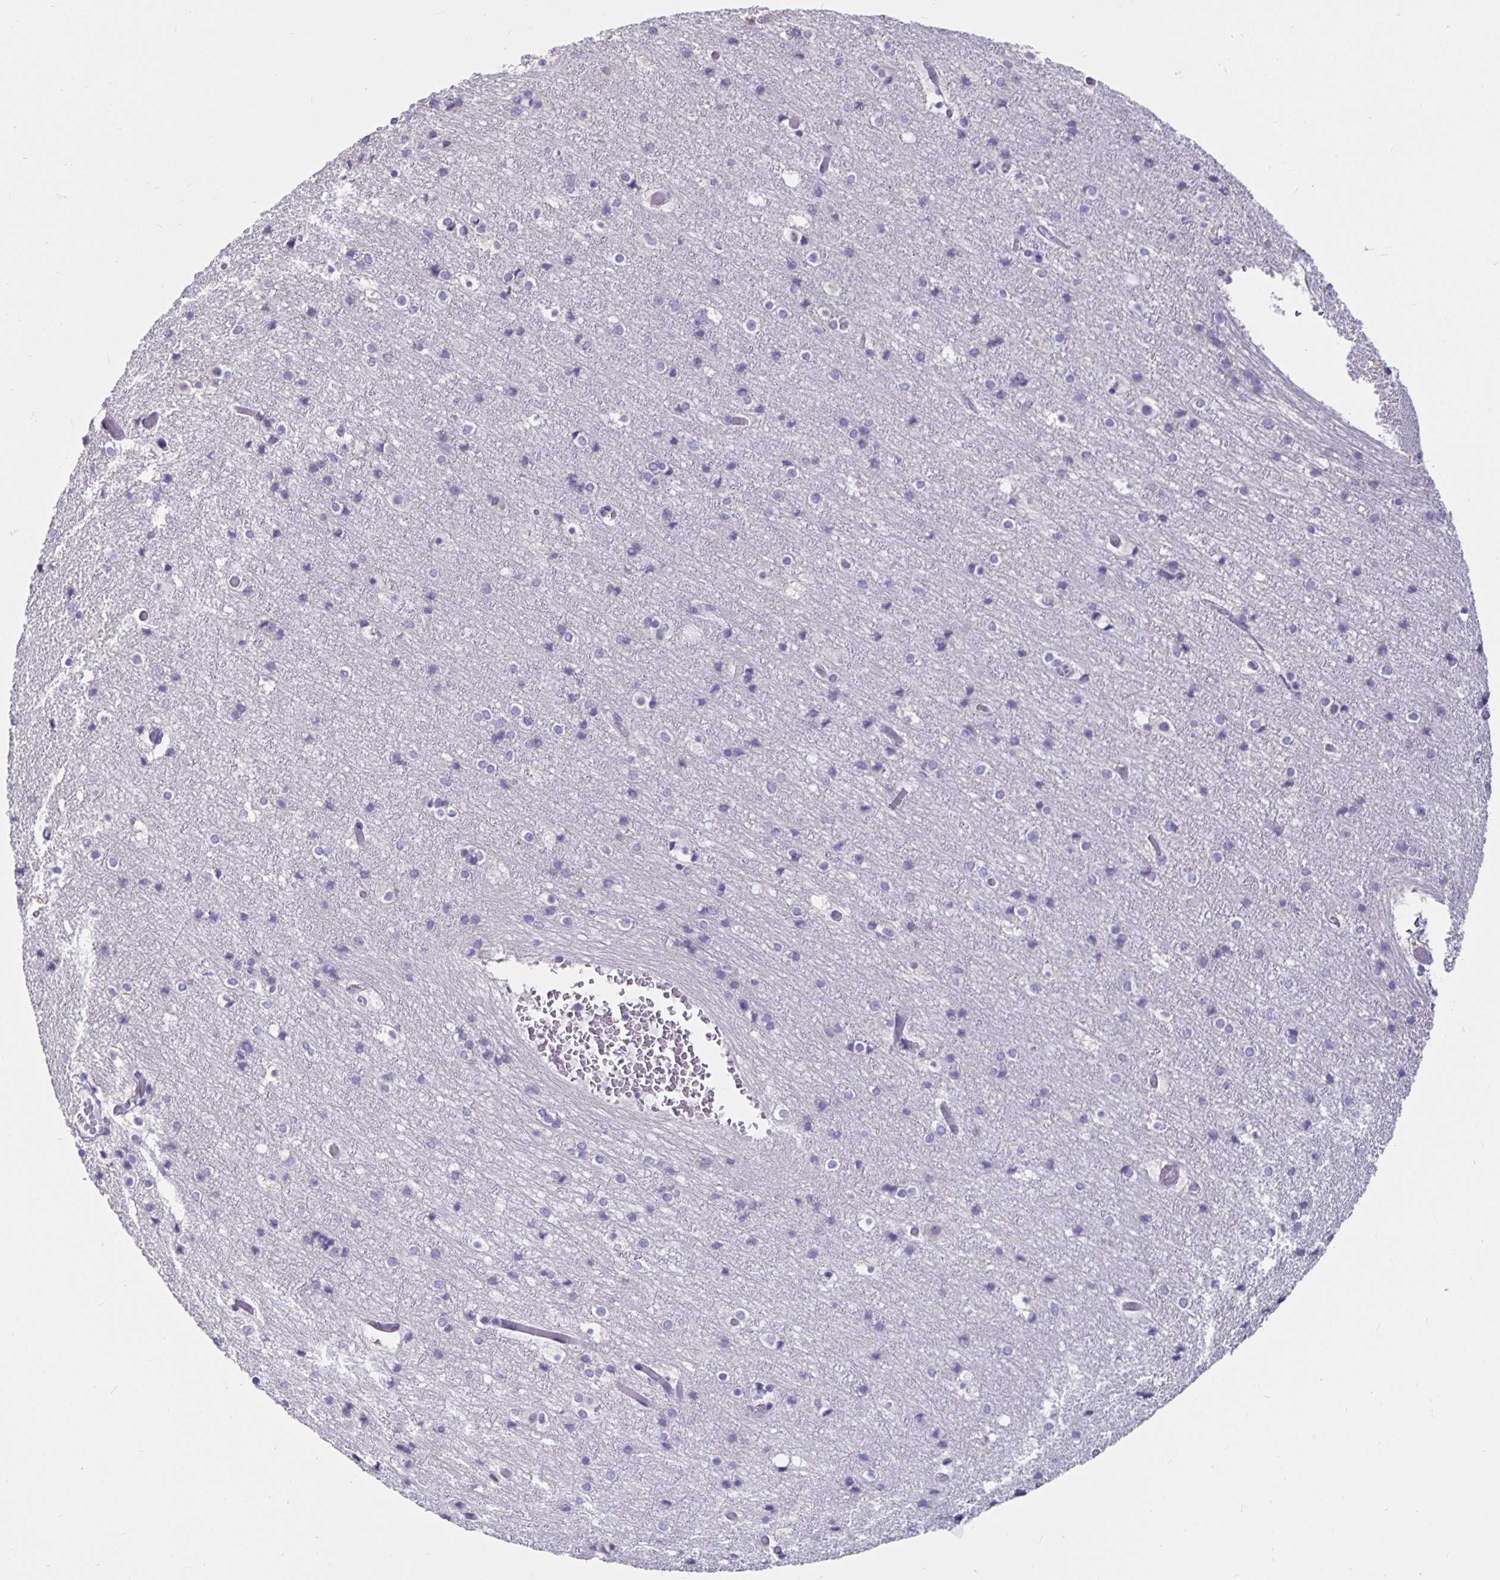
{"staining": {"intensity": "negative", "quantity": "none", "location": "none"}, "tissue": "cerebral cortex", "cell_type": "Endothelial cells", "image_type": "normal", "snomed": [{"axis": "morphology", "description": "Normal tissue, NOS"}, {"axis": "topography", "description": "Cerebral cortex"}], "caption": "Immunohistochemistry (IHC) micrograph of benign human cerebral cortex stained for a protein (brown), which demonstrates no expression in endothelial cells. Nuclei are stained in blue.", "gene": "DNAI2", "patient": {"sex": "female", "age": 52}}